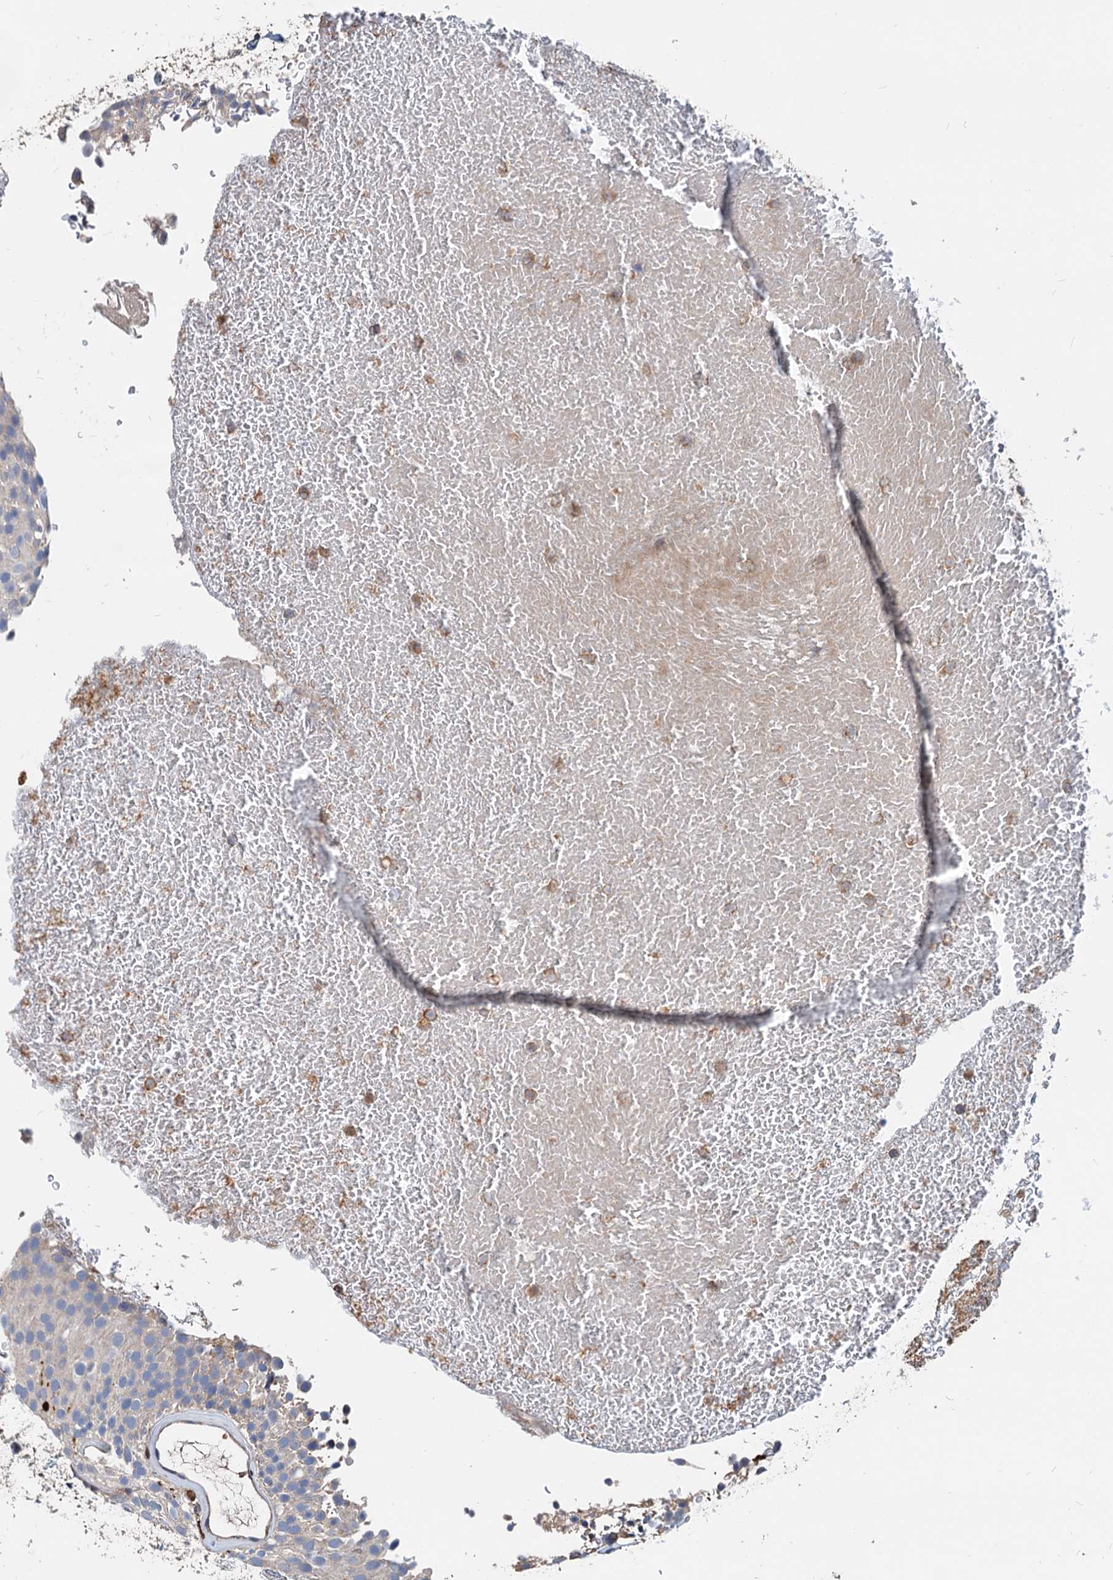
{"staining": {"intensity": "negative", "quantity": "none", "location": "none"}, "tissue": "urothelial cancer", "cell_type": "Tumor cells", "image_type": "cancer", "snomed": [{"axis": "morphology", "description": "Urothelial carcinoma, Low grade"}, {"axis": "topography", "description": "Urinary bladder"}], "caption": "High magnification brightfield microscopy of urothelial cancer stained with DAB (brown) and counterstained with hematoxylin (blue): tumor cells show no significant staining.", "gene": "LCP2", "patient": {"sex": "male", "age": 78}}